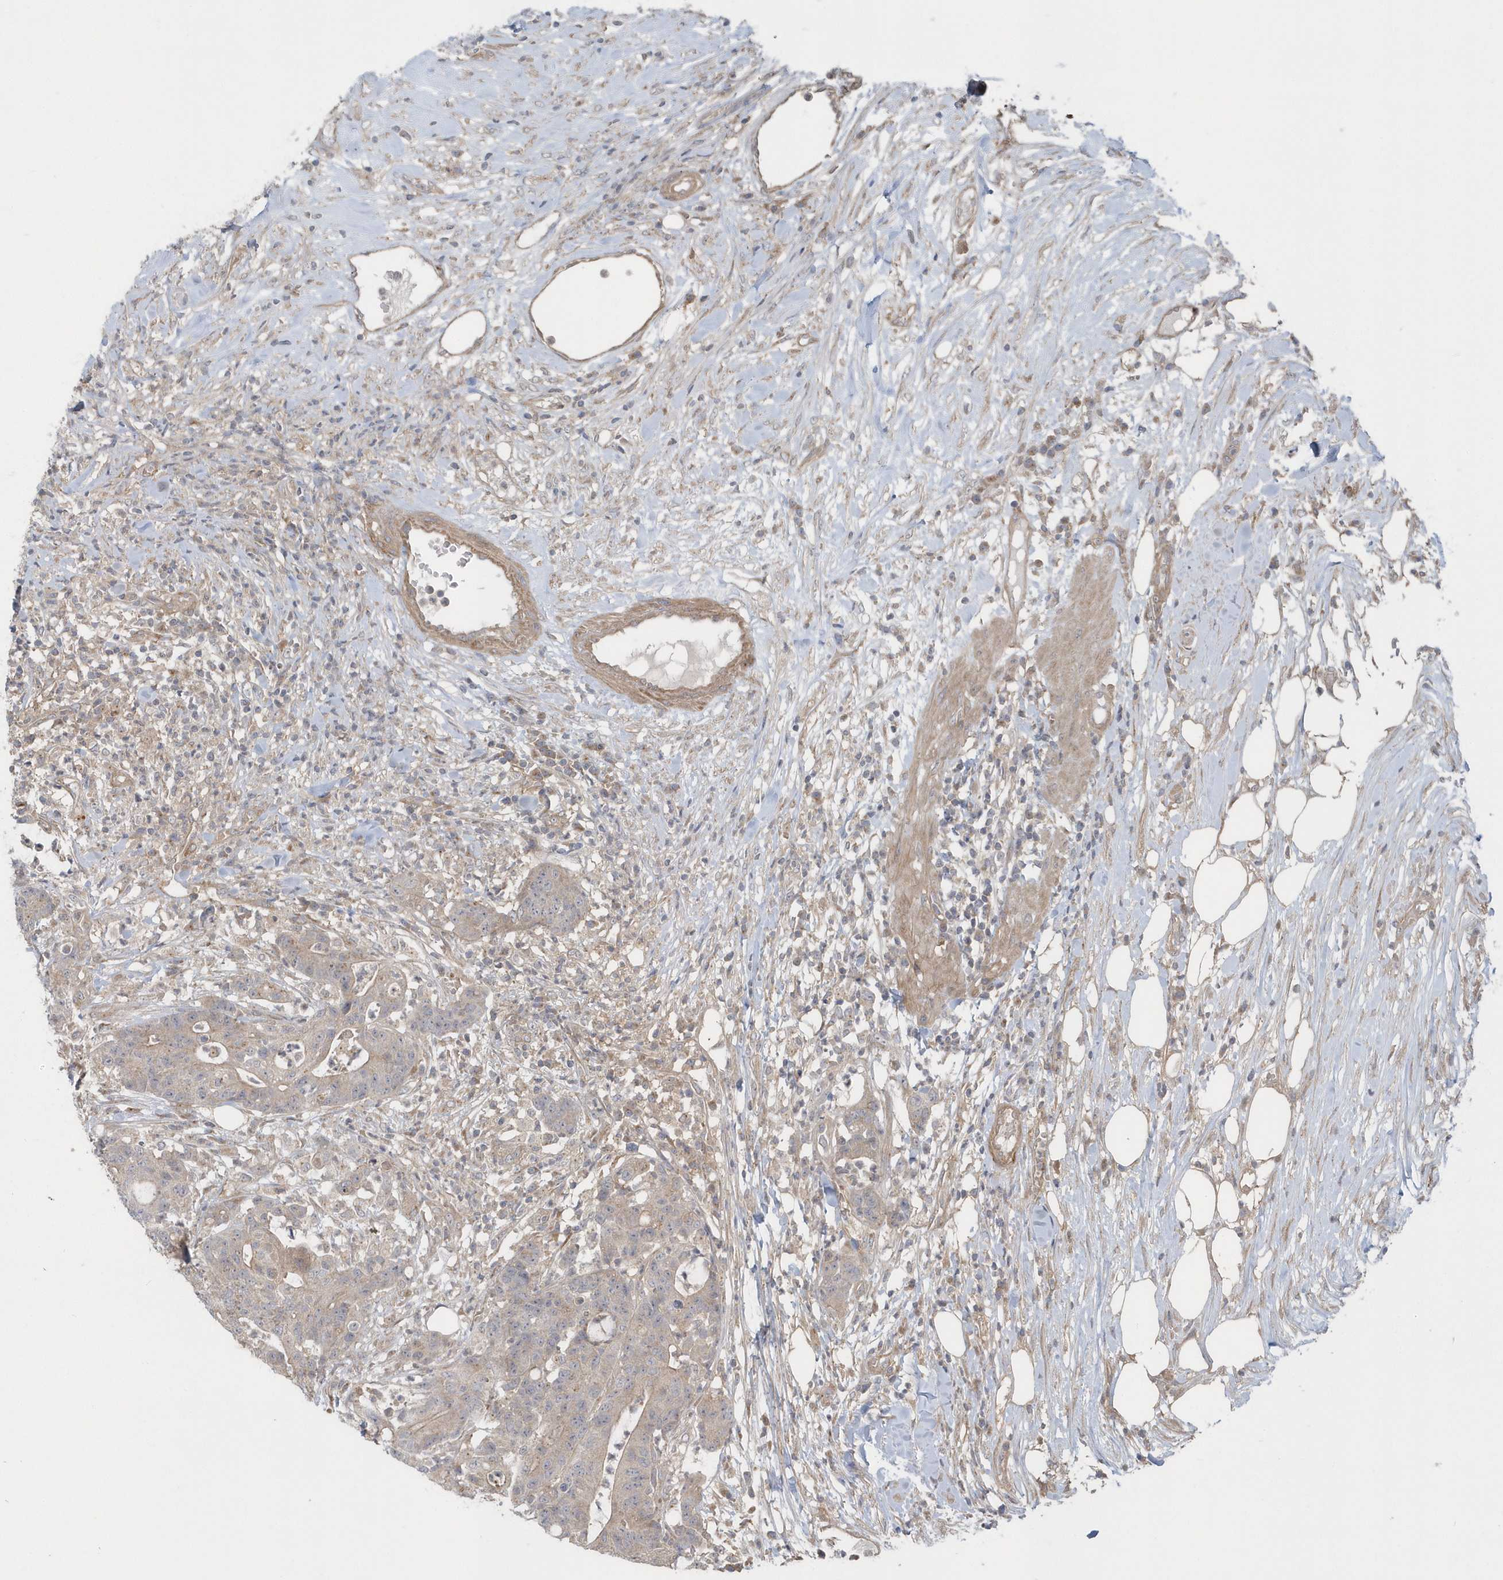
{"staining": {"intensity": "weak", "quantity": "<25%", "location": "cytoplasmic/membranous"}, "tissue": "colorectal cancer", "cell_type": "Tumor cells", "image_type": "cancer", "snomed": [{"axis": "morphology", "description": "Adenocarcinoma, NOS"}, {"axis": "topography", "description": "Colon"}], "caption": "Histopathology image shows no protein expression in tumor cells of colorectal cancer (adenocarcinoma) tissue. Brightfield microscopy of IHC stained with DAB (brown) and hematoxylin (blue), captured at high magnification.", "gene": "ACTR1A", "patient": {"sex": "female", "age": 84}}